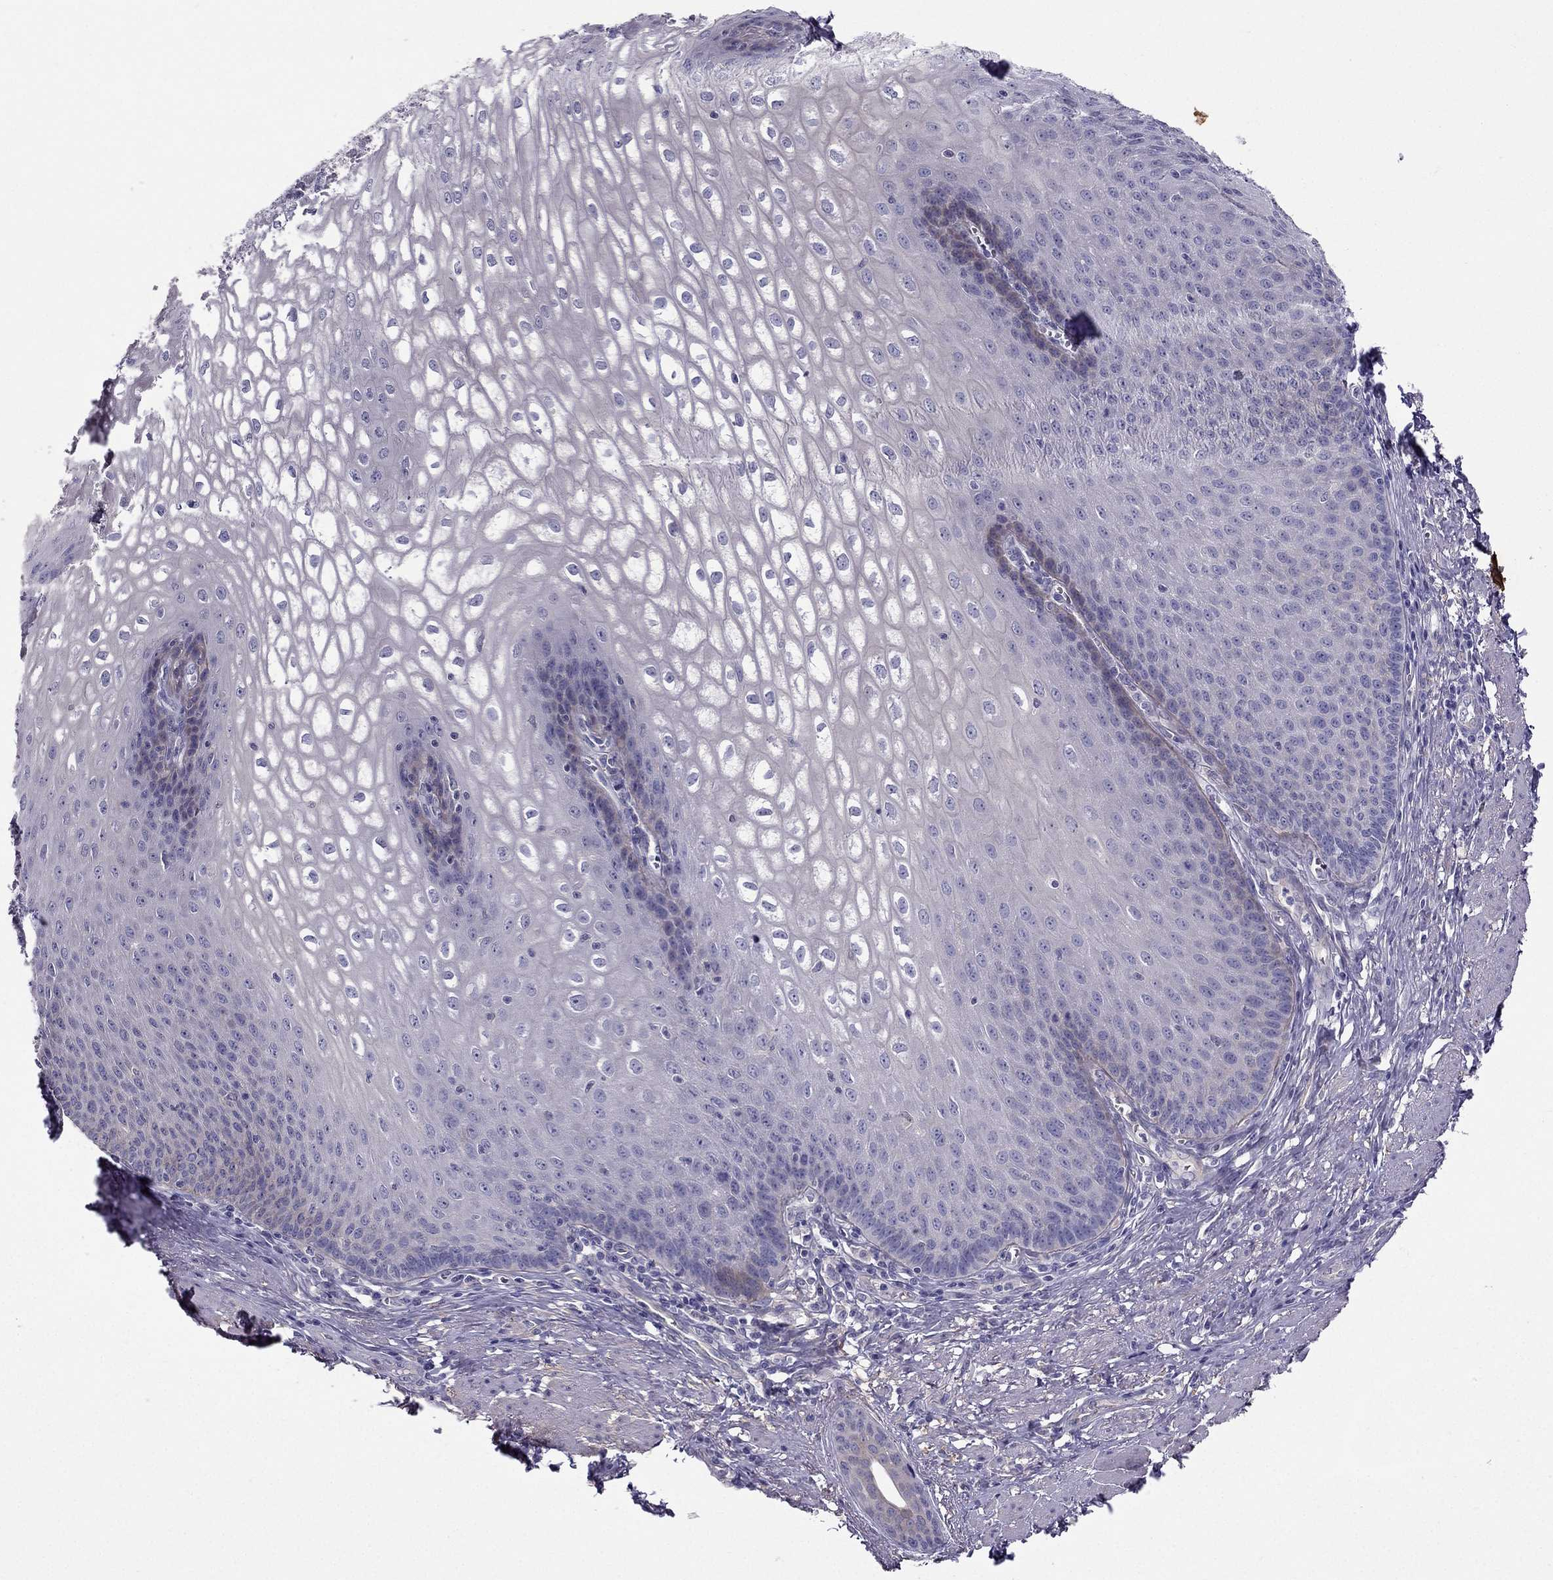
{"staining": {"intensity": "negative", "quantity": "none", "location": "none"}, "tissue": "esophagus", "cell_type": "Squamous epithelial cells", "image_type": "normal", "snomed": [{"axis": "morphology", "description": "Normal tissue, NOS"}, {"axis": "topography", "description": "Esophagus"}], "caption": "This is an immunohistochemistry image of benign esophagus. There is no positivity in squamous epithelial cells.", "gene": "SYT5", "patient": {"sex": "male", "age": 58}}